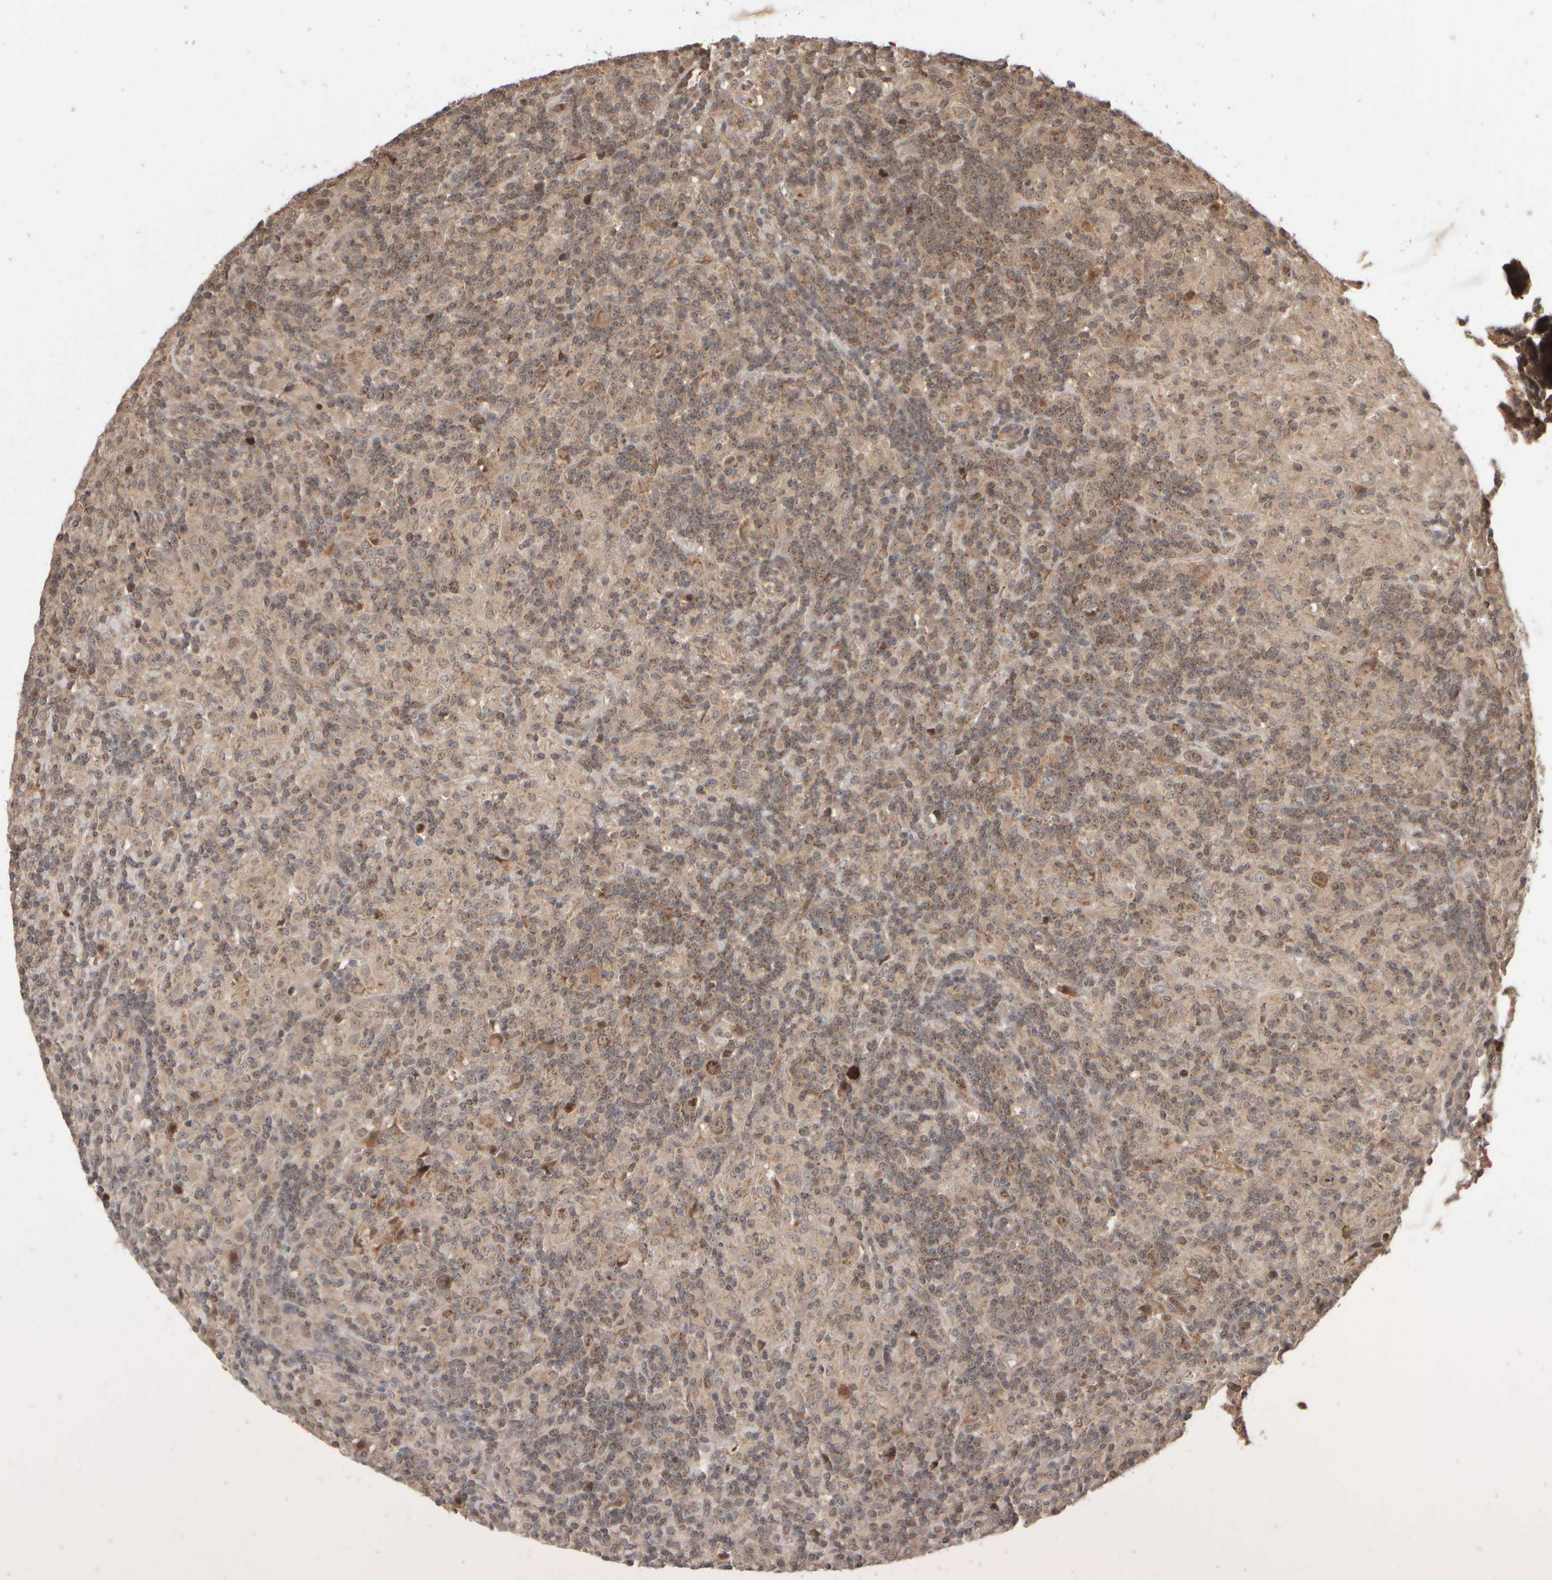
{"staining": {"intensity": "moderate", "quantity": "25%-75%", "location": "cytoplasmic/membranous,nuclear"}, "tissue": "lymphoma", "cell_type": "Tumor cells", "image_type": "cancer", "snomed": [{"axis": "morphology", "description": "Hodgkin's disease, NOS"}, {"axis": "topography", "description": "Lymph node"}], "caption": "Protein expression analysis of Hodgkin's disease shows moderate cytoplasmic/membranous and nuclear expression in about 25%-75% of tumor cells. (DAB = brown stain, brightfield microscopy at high magnification).", "gene": "ABHD11", "patient": {"sex": "male", "age": 70}}